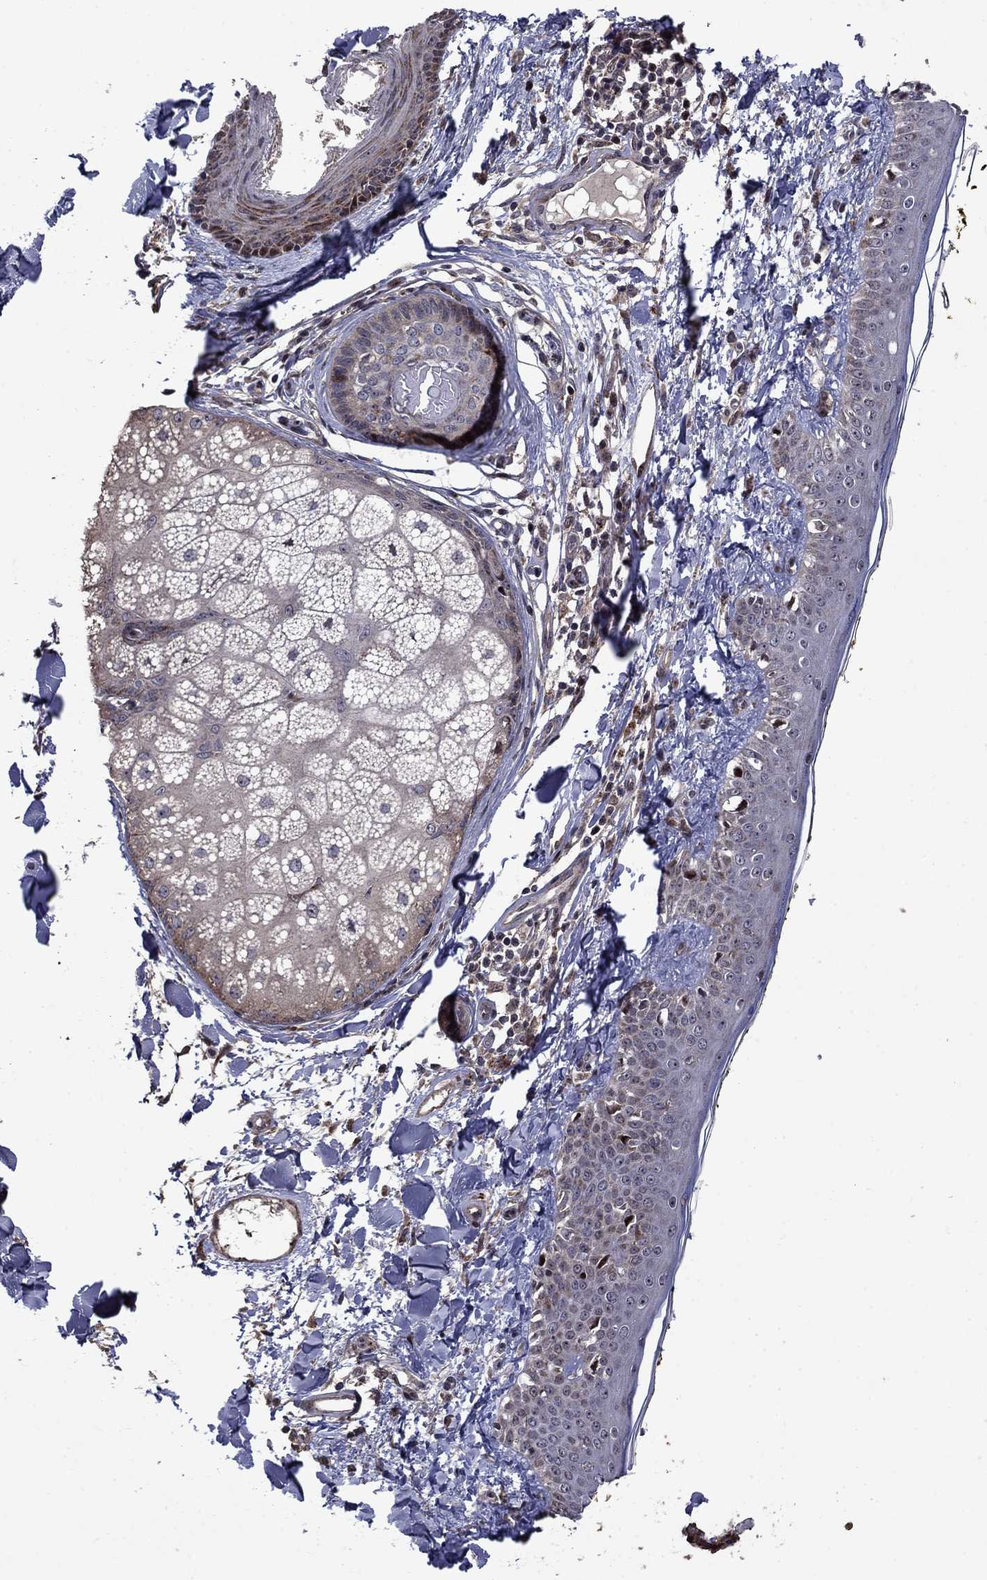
{"staining": {"intensity": "moderate", "quantity": "<25%", "location": "cytoplasmic/membranous"}, "tissue": "skin", "cell_type": "Fibroblasts", "image_type": "normal", "snomed": [{"axis": "morphology", "description": "Normal tissue, NOS"}, {"axis": "topography", "description": "Skin"}], "caption": "The histopathology image exhibits a brown stain indicating the presence of a protein in the cytoplasmic/membranous of fibroblasts in skin. Using DAB (3,3'-diaminobenzidine) (brown) and hematoxylin (blue) stains, captured at high magnification using brightfield microscopy.", "gene": "AGTPBP1", "patient": {"sex": "male", "age": 76}}